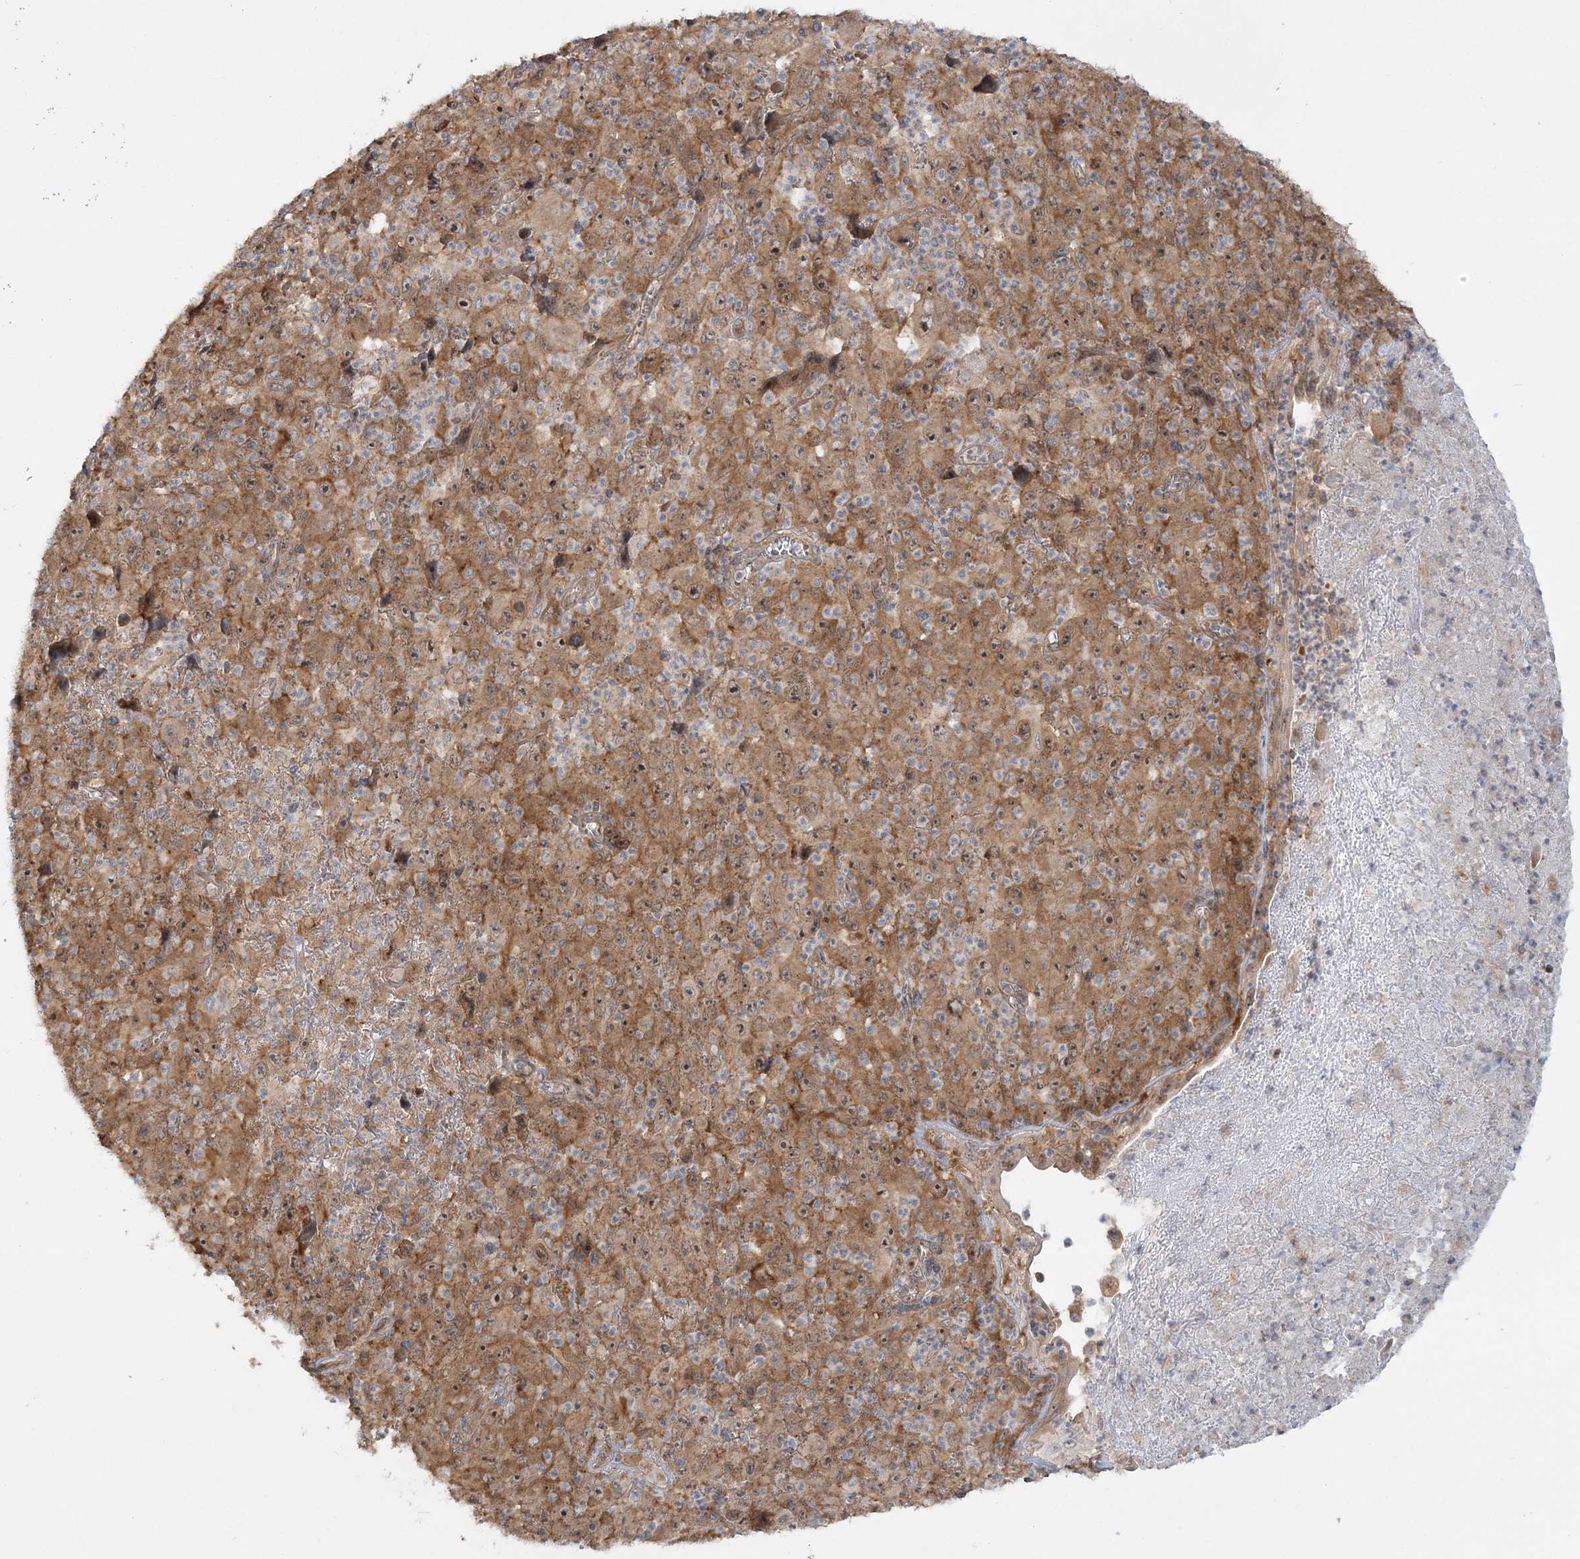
{"staining": {"intensity": "moderate", "quantity": ">75%", "location": "cytoplasmic/membranous"}, "tissue": "melanoma", "cell_type": "Tumor cells", "image_type": "cancer", "snomed": [{"axis": "morphology", "description": "Malignant melanoma, Metastatic site"}, {"axis": "topography", "description": "Skin"}], "caption": "This is an image of immunohistochemistry staining of melanoma, which shows moderate positivity in the cytoplasmic/membranous of tumor cells.", "gene": "MOCS2", "patient": {"sex": "female", "age": 56}}